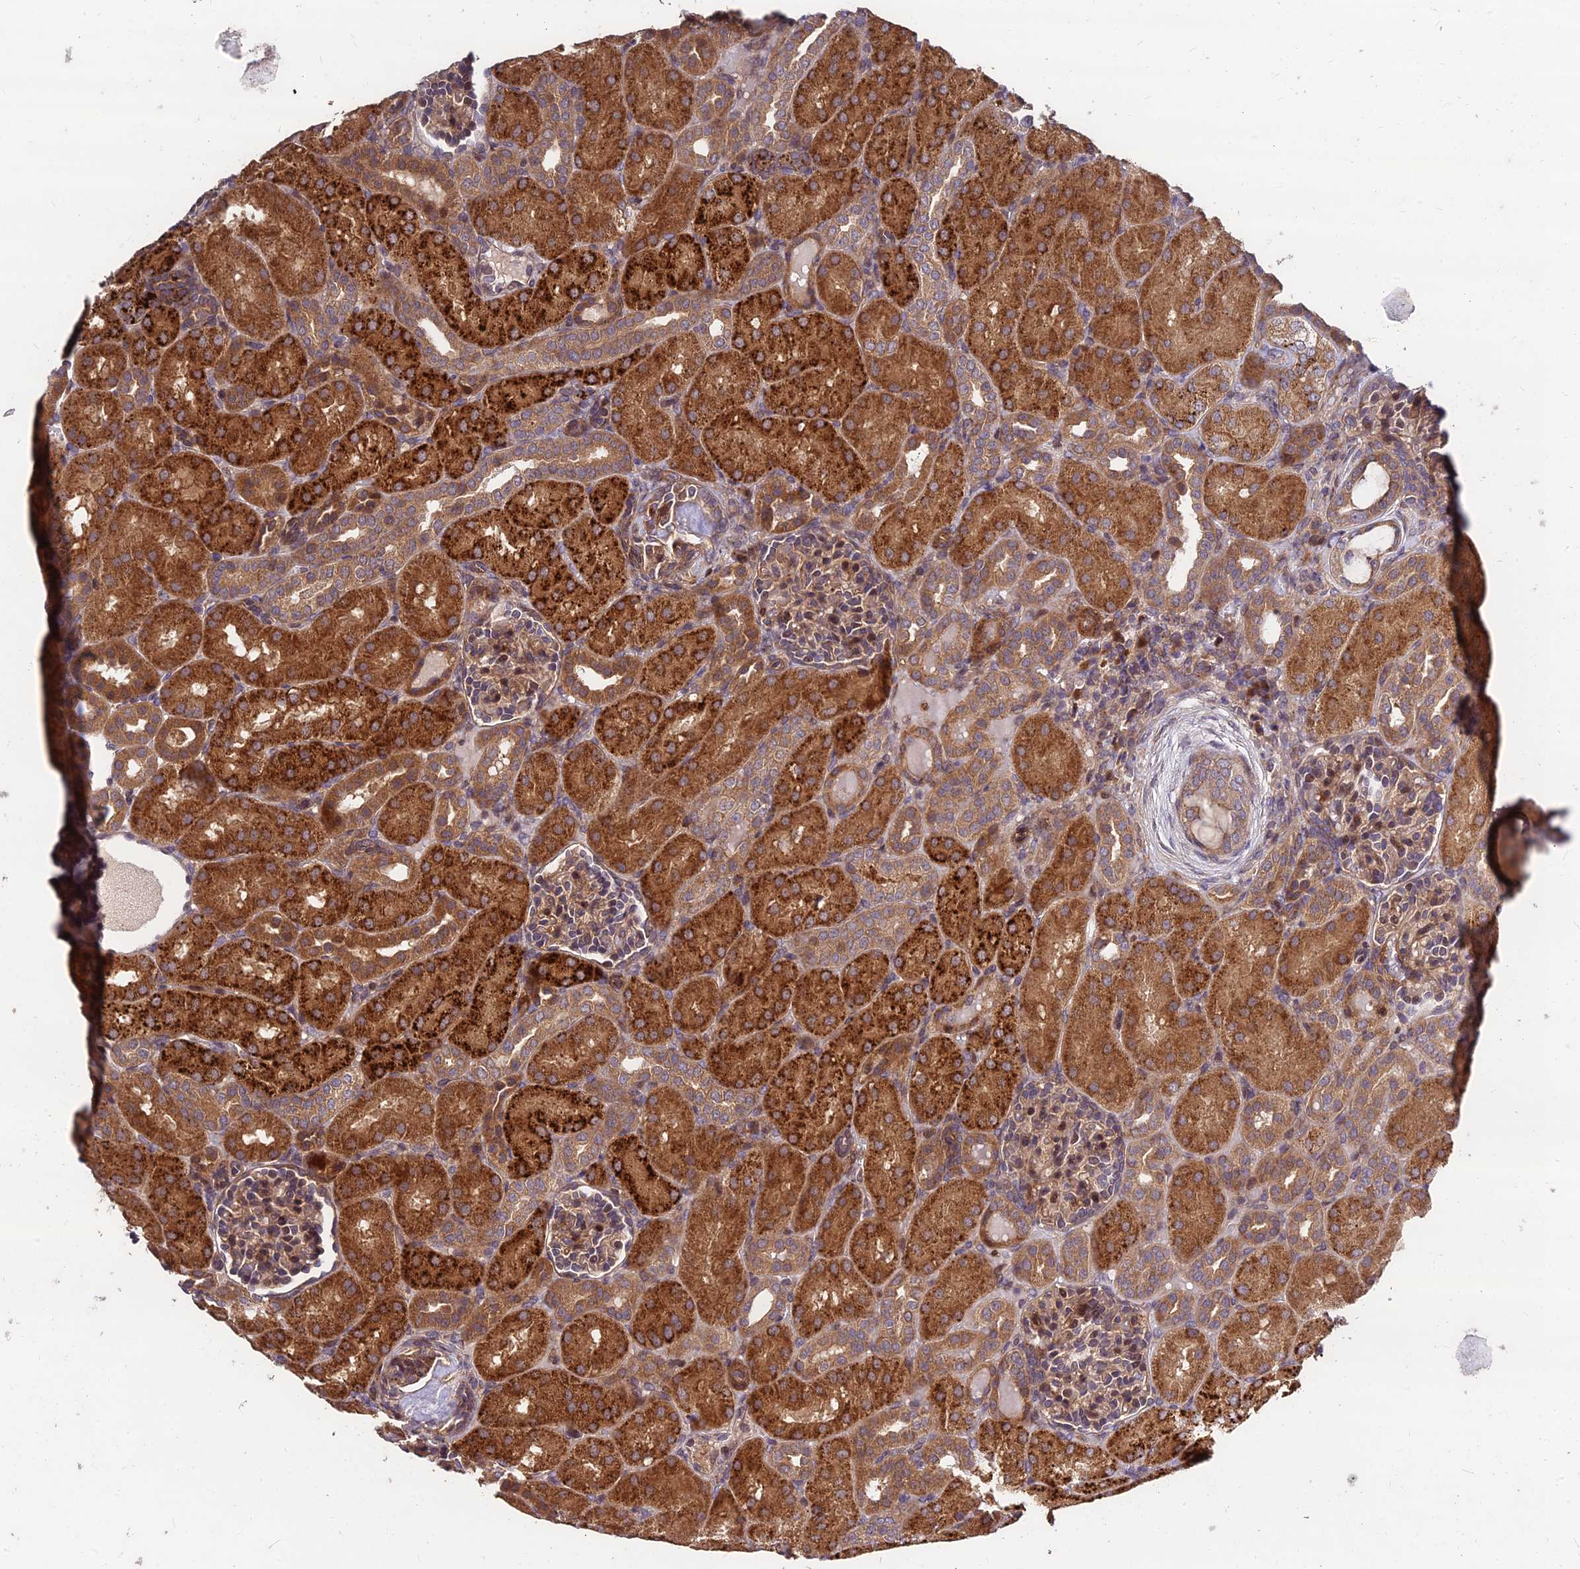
{"staining": {"intensity": "moderate", "quantity": ">75%", "location": "cytoplasmic/membranous,nuclear"}, "tissue": "kidney", "cell_type": "Cells in glomeruli", "image_type": "normal", "snomed": [{"axis": "morphology", "description": "Normal tissue, NOS"}, {"axis": "topography", "description": "Kidney"}], "caption": "The immunohistochemical stain shows moderate cytoplasmic/membranous,nuclear positivity in cells in glomeruli of unremarkable kidney. The staining is performed using DAB brown chromogen to label protein expression. The nuclei are counter-stained blue using hematoxylin.", "gene": "MKKS", "patient": {"sex": "male", "age": 1}}